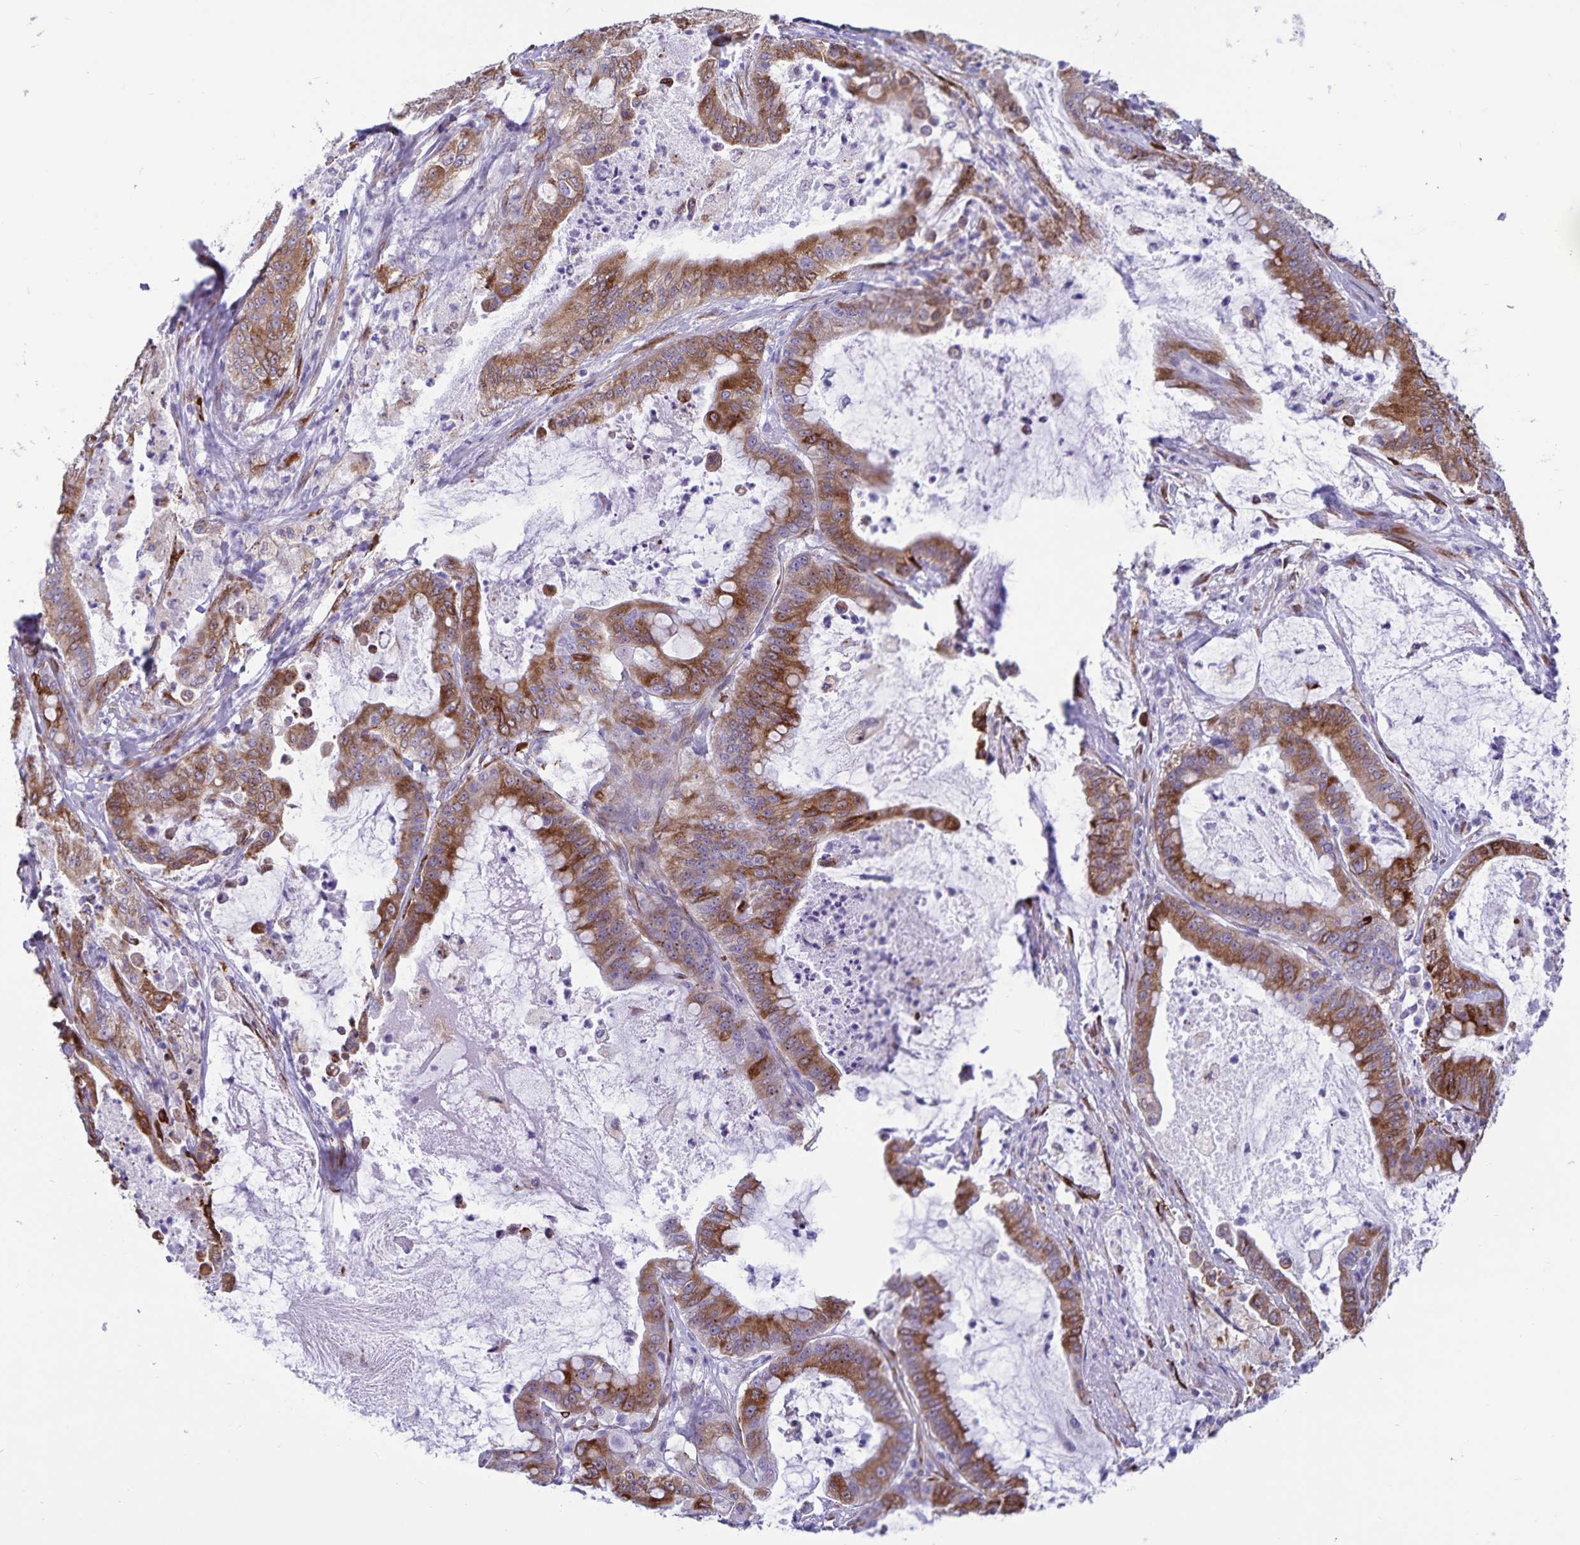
{"staining": {"intensity": "strong", "quantity": ">75%", "location": "cytoplasmic/membranous"}, "tissue": "pancreatic cancer", "cell_type": "Tumor cells", "image_type": "cancer", "snomed": [{"axis": "morphology", "description": "Adenocarcinoma, NOS"}, {"axis": "topography", "description": "Pancreas"}], "caption": "The photomicrograph shows staining of adenocarcinoma (pancreatic), revealing strong cytoplasmic/membranous protein positivity (brown color) within tumor cells.", "gene": "RCN1", "patient": {"sex": "male", "age": 71}}